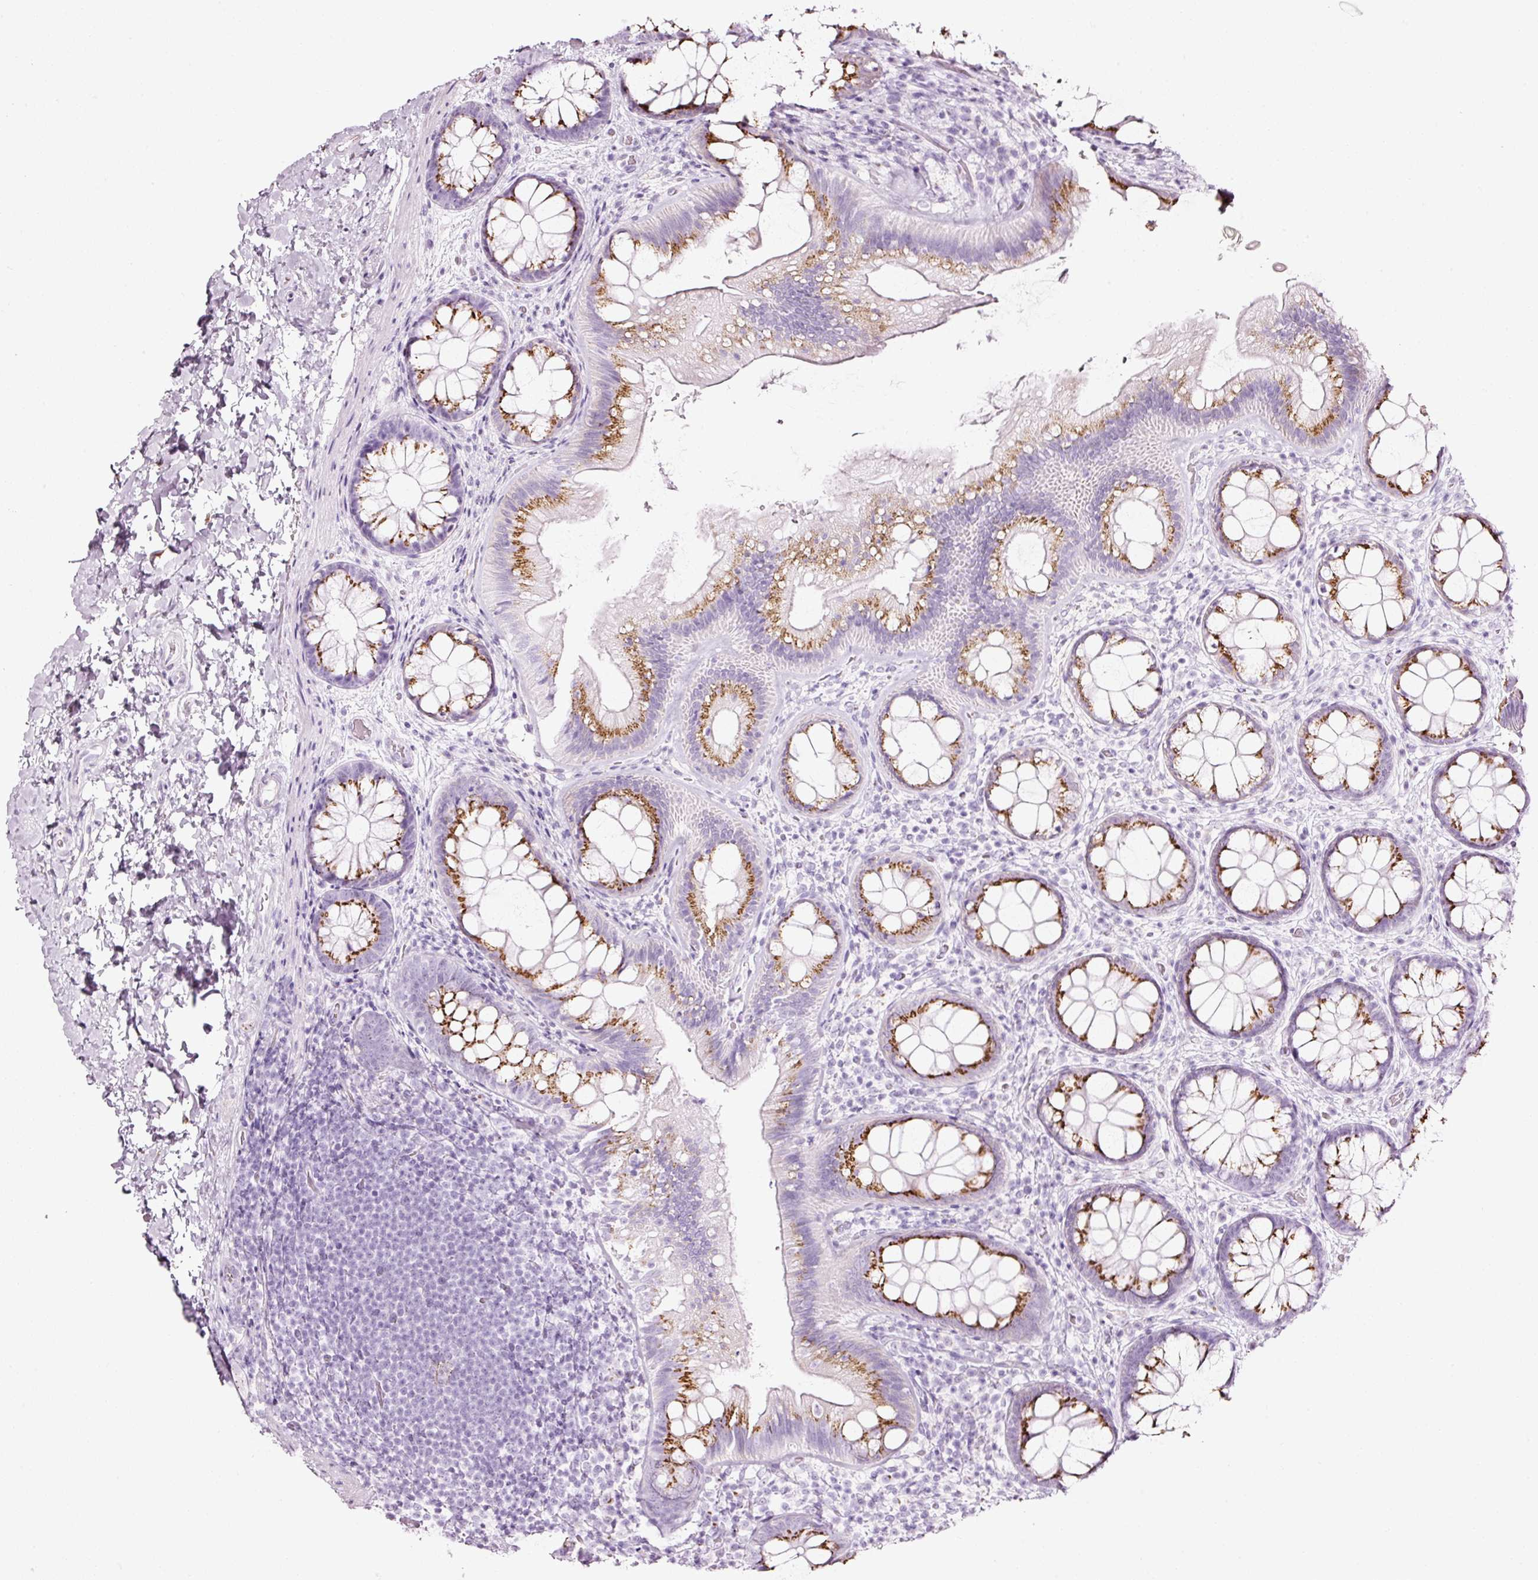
{"staining": {"intensity": "negative", "quantity": "none", "location": "none"}, "tissue": "colon", "cell_type": "Endothelial cells", "image_type": "normal", "snomed": [{"axis": "morphology", "description": "Normal tissue, NOS"}, {"axis": "topography", "description": "Colon"}], "caption": "Endothelial cells show no significant staining in benign colon.", "gene": "SDF4", "patient": {"sex": "male", "age": 46}}